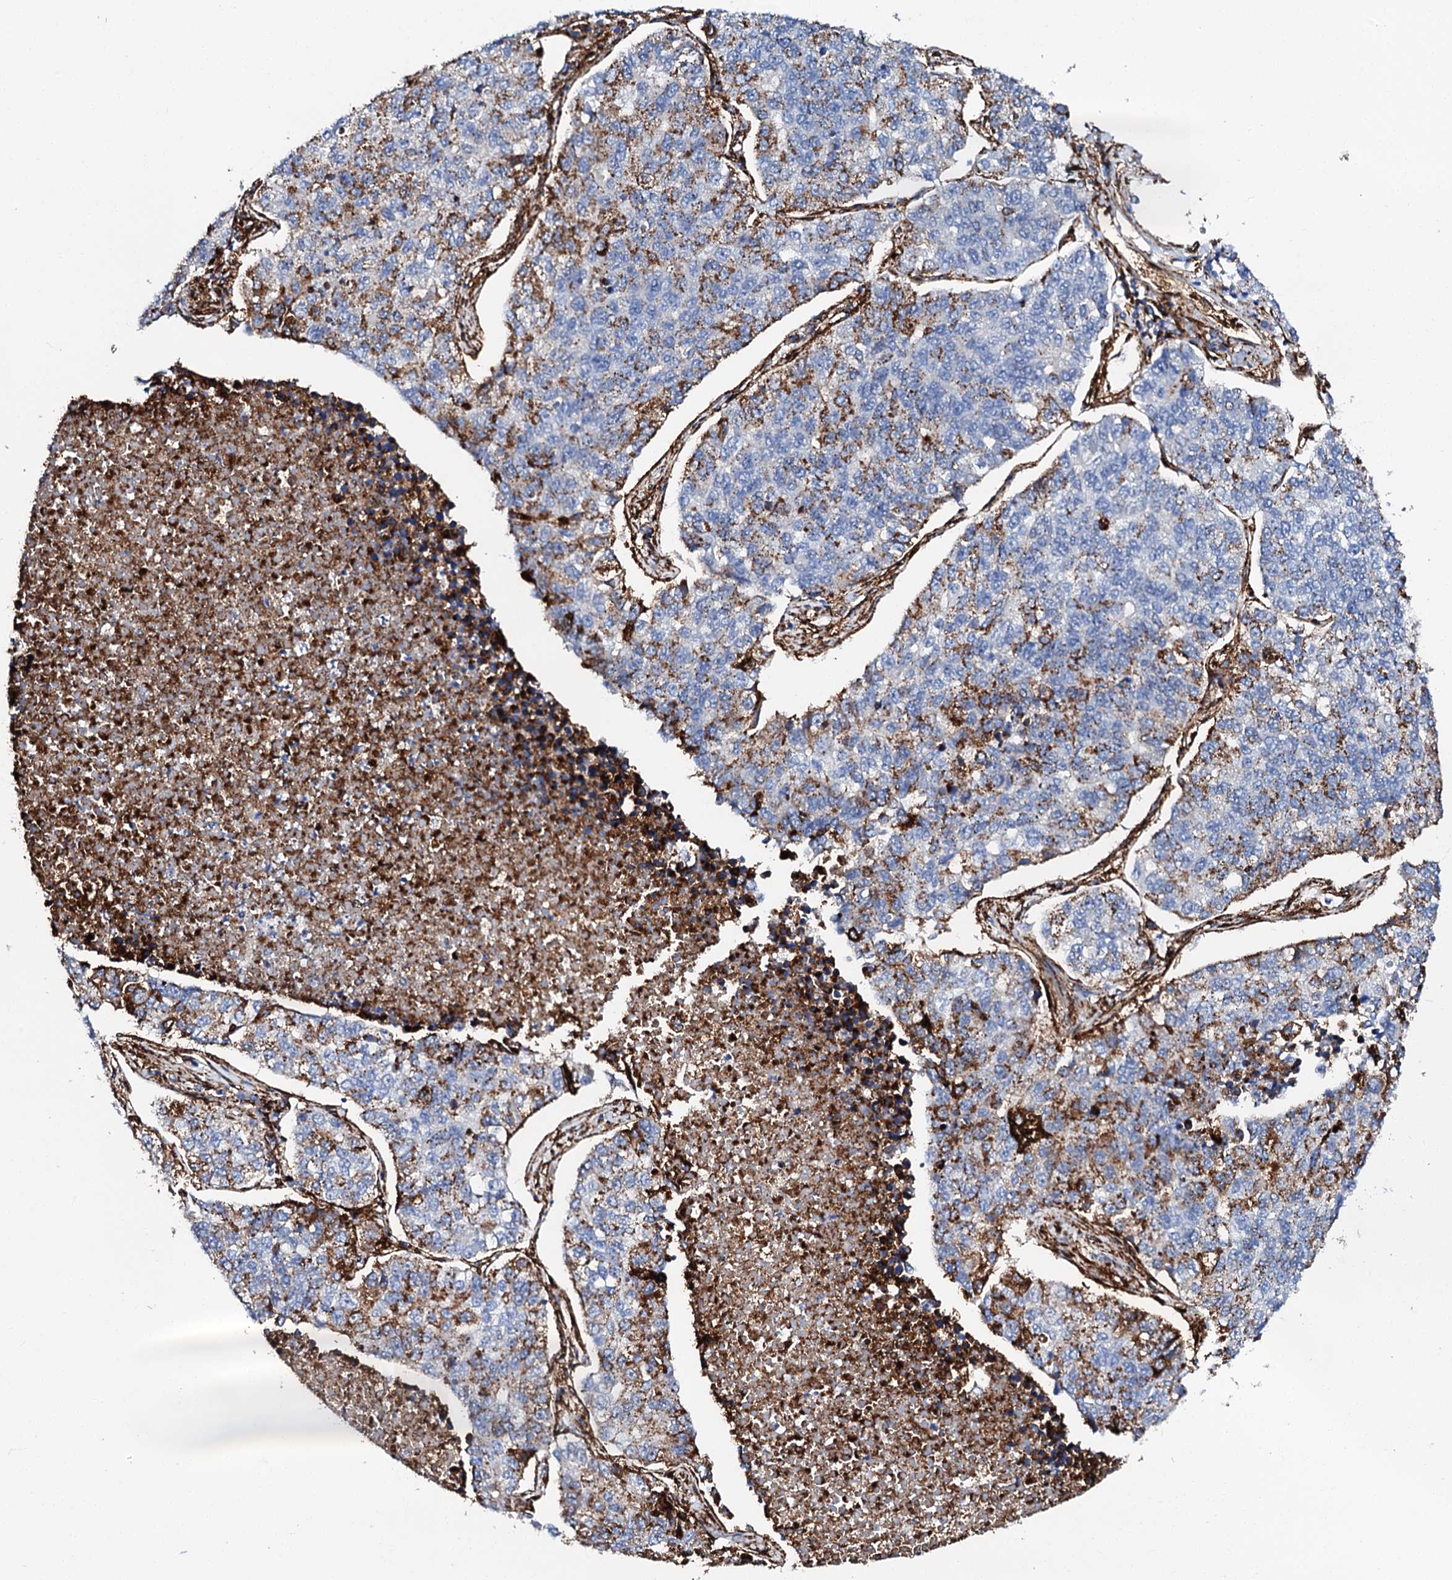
{"staining": {"intensity": "moderate", "quantity": "25%-75%", "location": "cytoplasmic/membranous"}, "tissue": "lung cancer", "cell_type": "Tumor cells", "image_type": "cancer", "snomed": [{"axis": "morphology", "description": "Adenocarcinoma, NOS"}, {"axis": "topography", "description": "Lung"}], "caption": "Immunohistochemical staining of adenocarcinoma (lung) displays moderate cytoplasmic/membranous protein expression in about 25%-75% of tumor cells. The protein of interest is stained brown, and the nuclei are stained in blue (DAB (3,3'-diaminobenzidine) IHC with brightfield microscopy, high magnification).", "gene": "MED13L", "patient": {"sex": "male", "age": 49}}